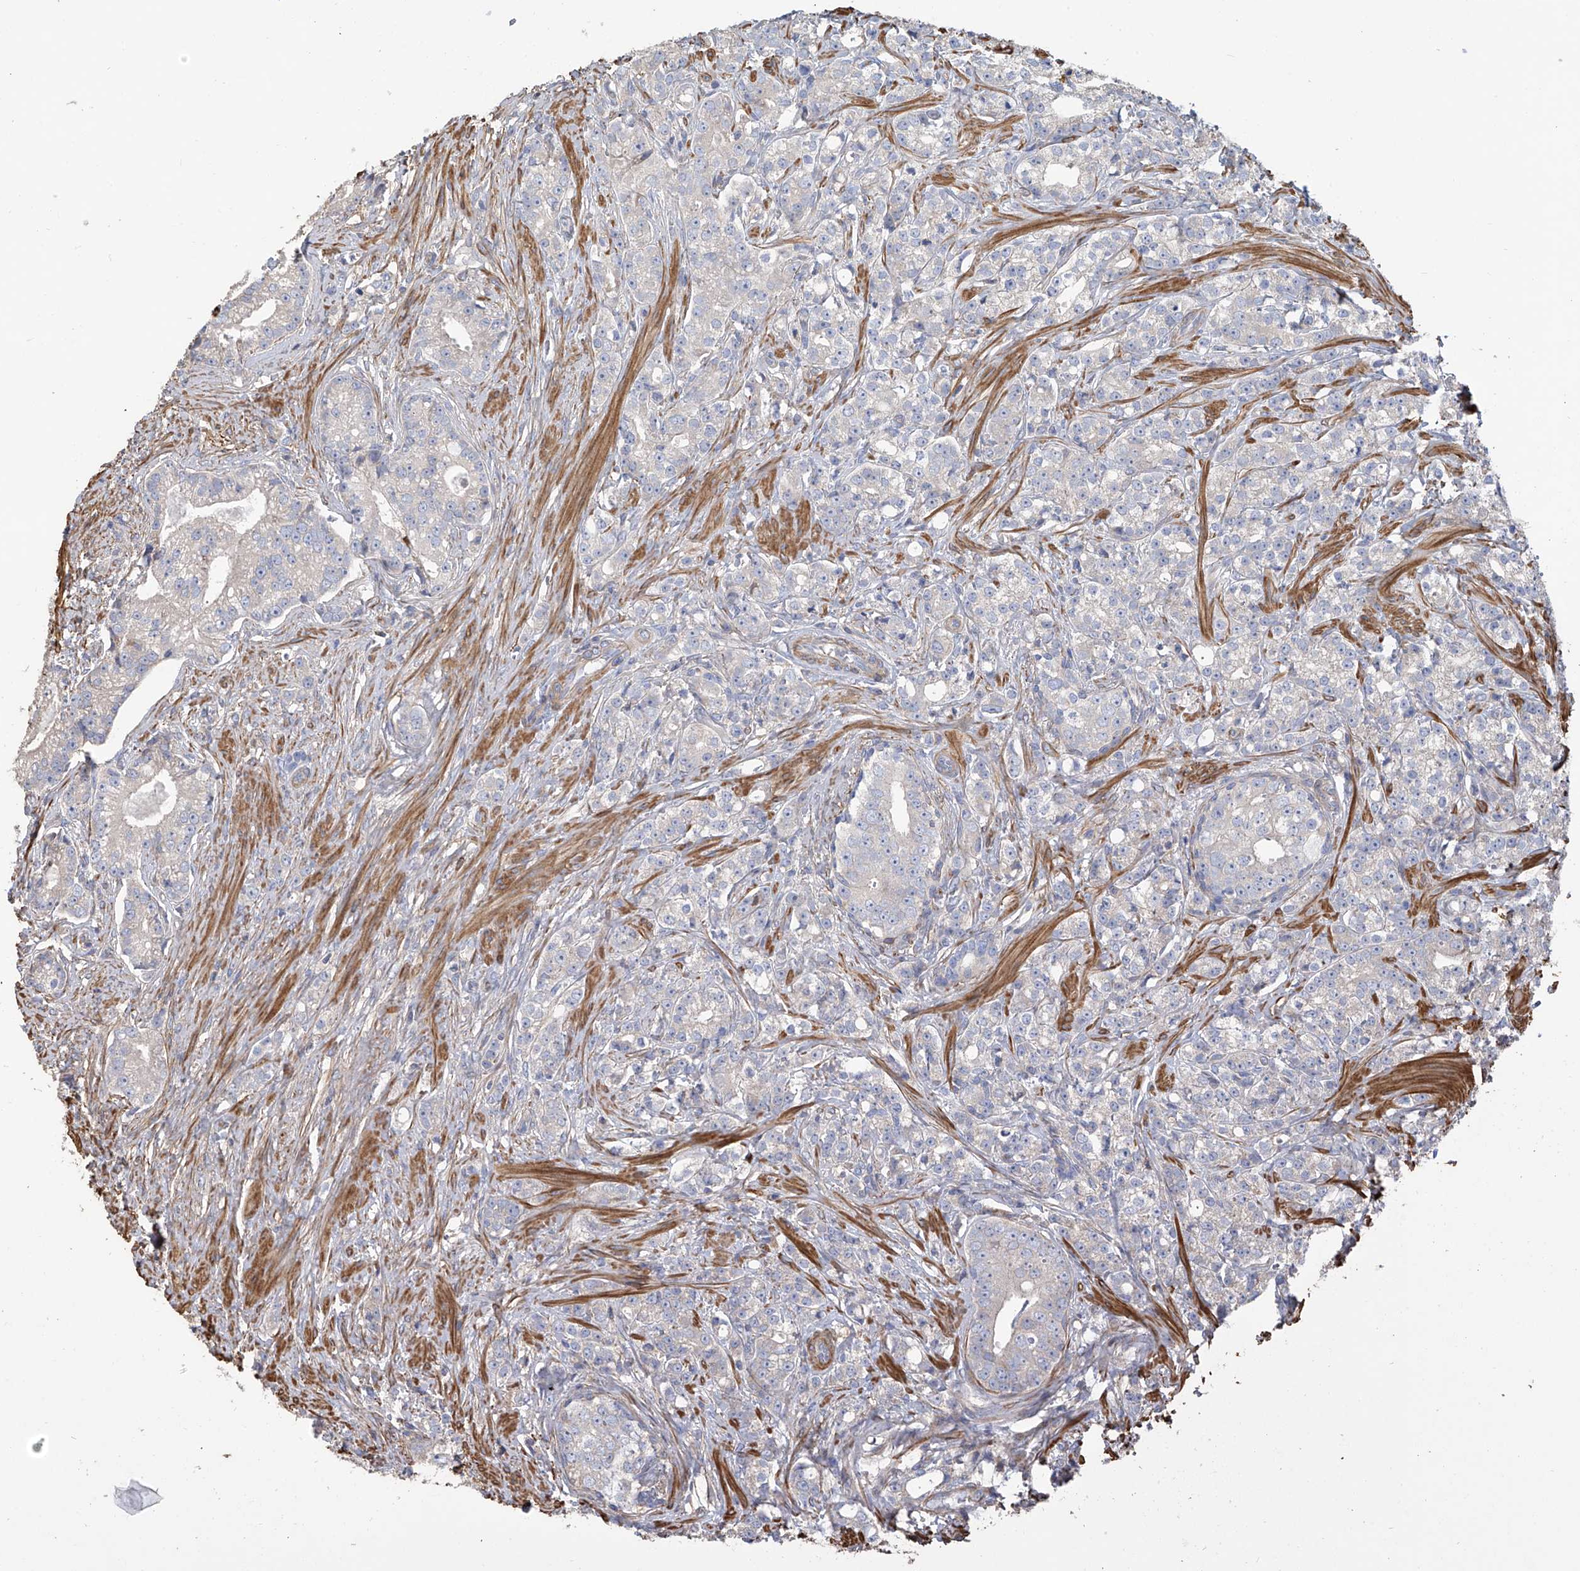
{"staining": {"intensity": "negative", "quantity": "none", "location": "none"}, "tissue": "prostate cancer", "cell_type": "Tumor cells", "image_type": "cancer", "snomed": [{"axis": "morphology", "description": "Adenocarcinoma, High grade"}, {"axis": "topography", "description": "Prostate"}], "caption": "Immunohistochemistry (IHC) of prostate cancer (high-grade adenocarcinoma) displays no positivity in tumor cells.", "gene": "SLC43A3", "patient": {"sex": "male", "age": 69}}